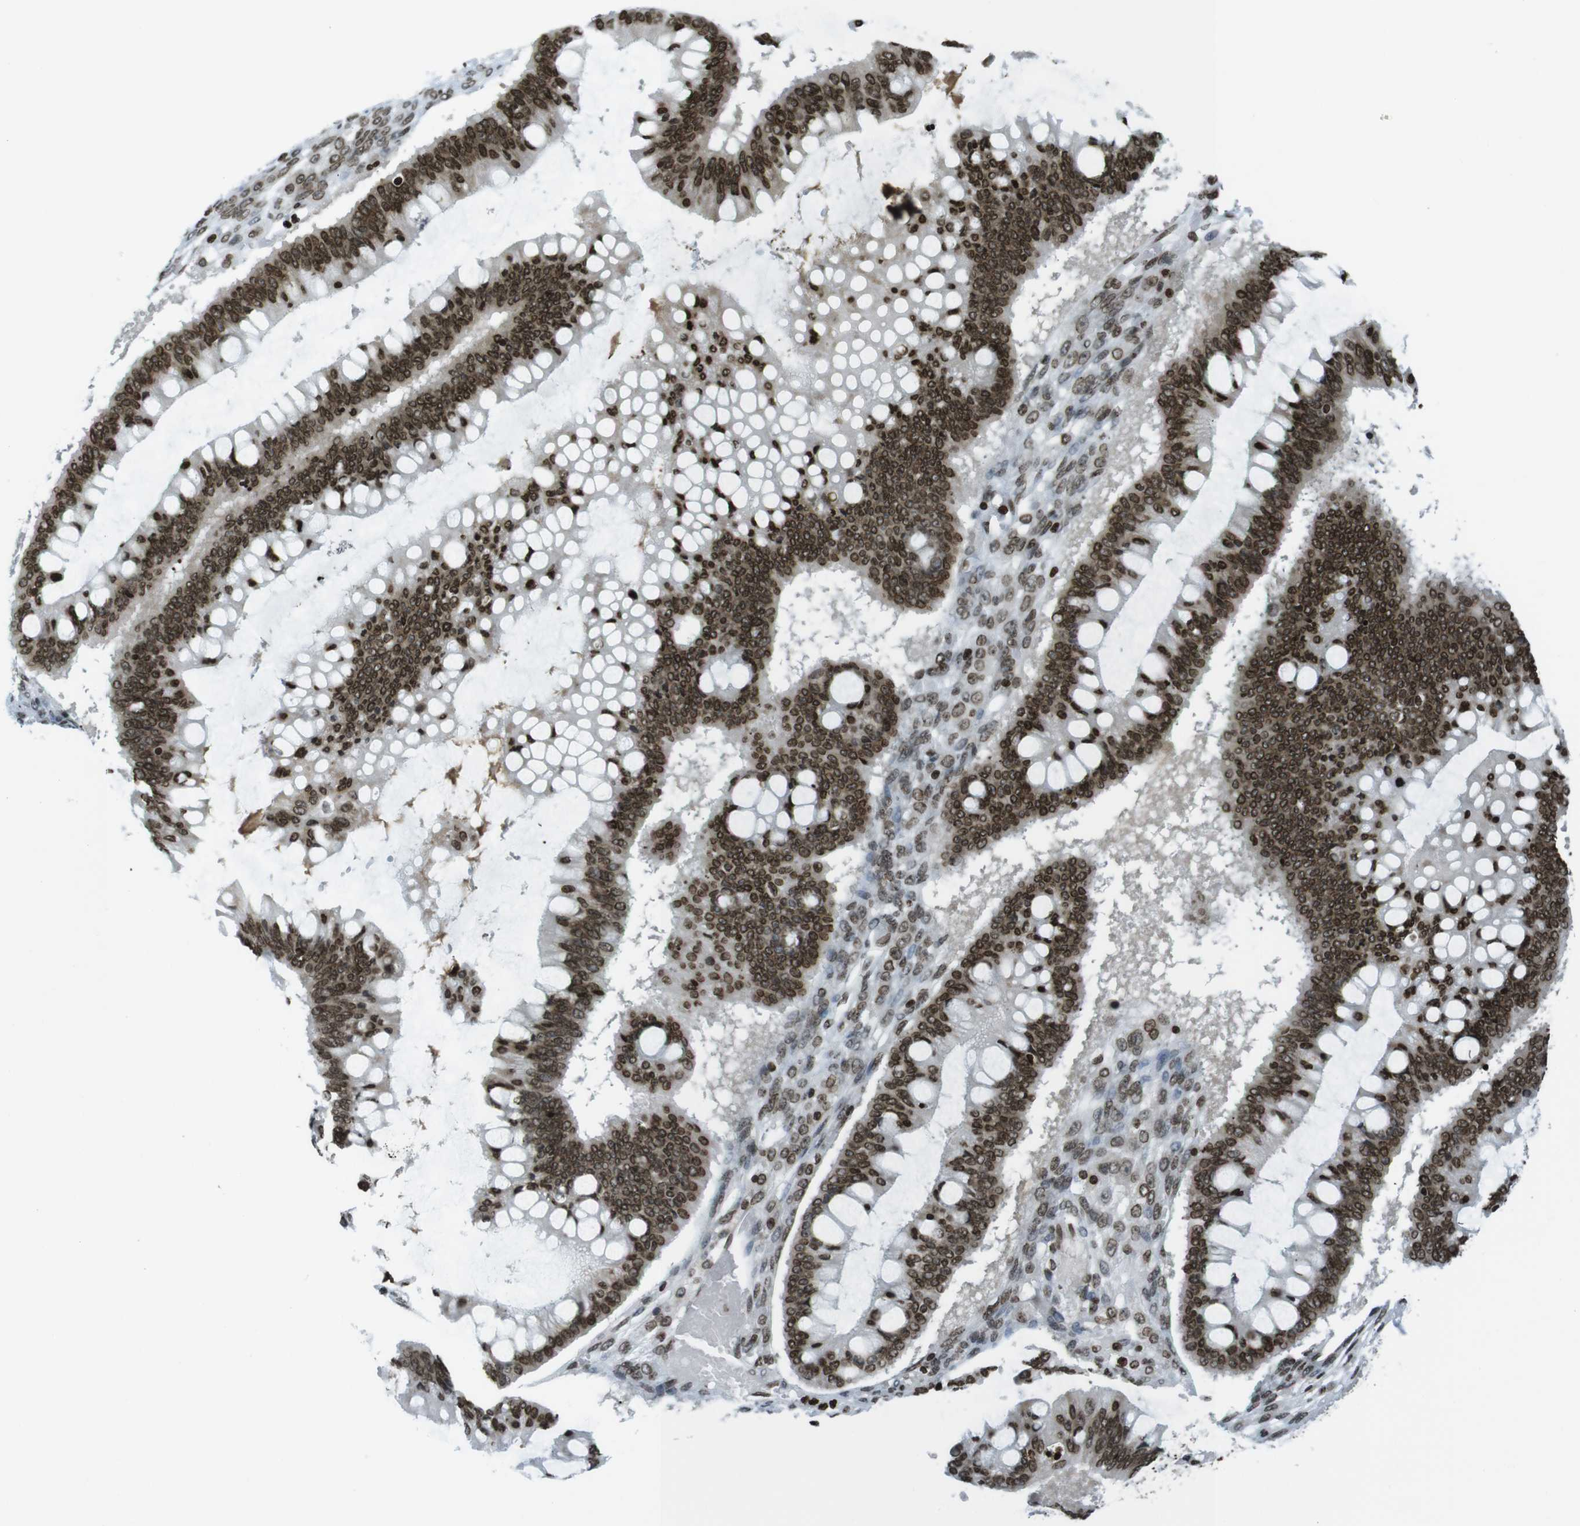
{"staining": {"intensity": "strong", "quantity": ">75%", "location": "nuclear"}, "tissue": "ovarian cancer", "cell_type": "Tumor cells", "image_type": "cancer", "snomed": [{"axis": "morphology", "description": "Cystadenocarcinoma, mucinous, NOS"}, {"axis": "topography", "description": "Ovary"}], "caption": "Protein analysis of ovarian cancer tissue exhibits strong nuclear expression in about >75% of tumor cells.", "gene": "H2AC8", "patient": {"sex": "female", "age": 73}}